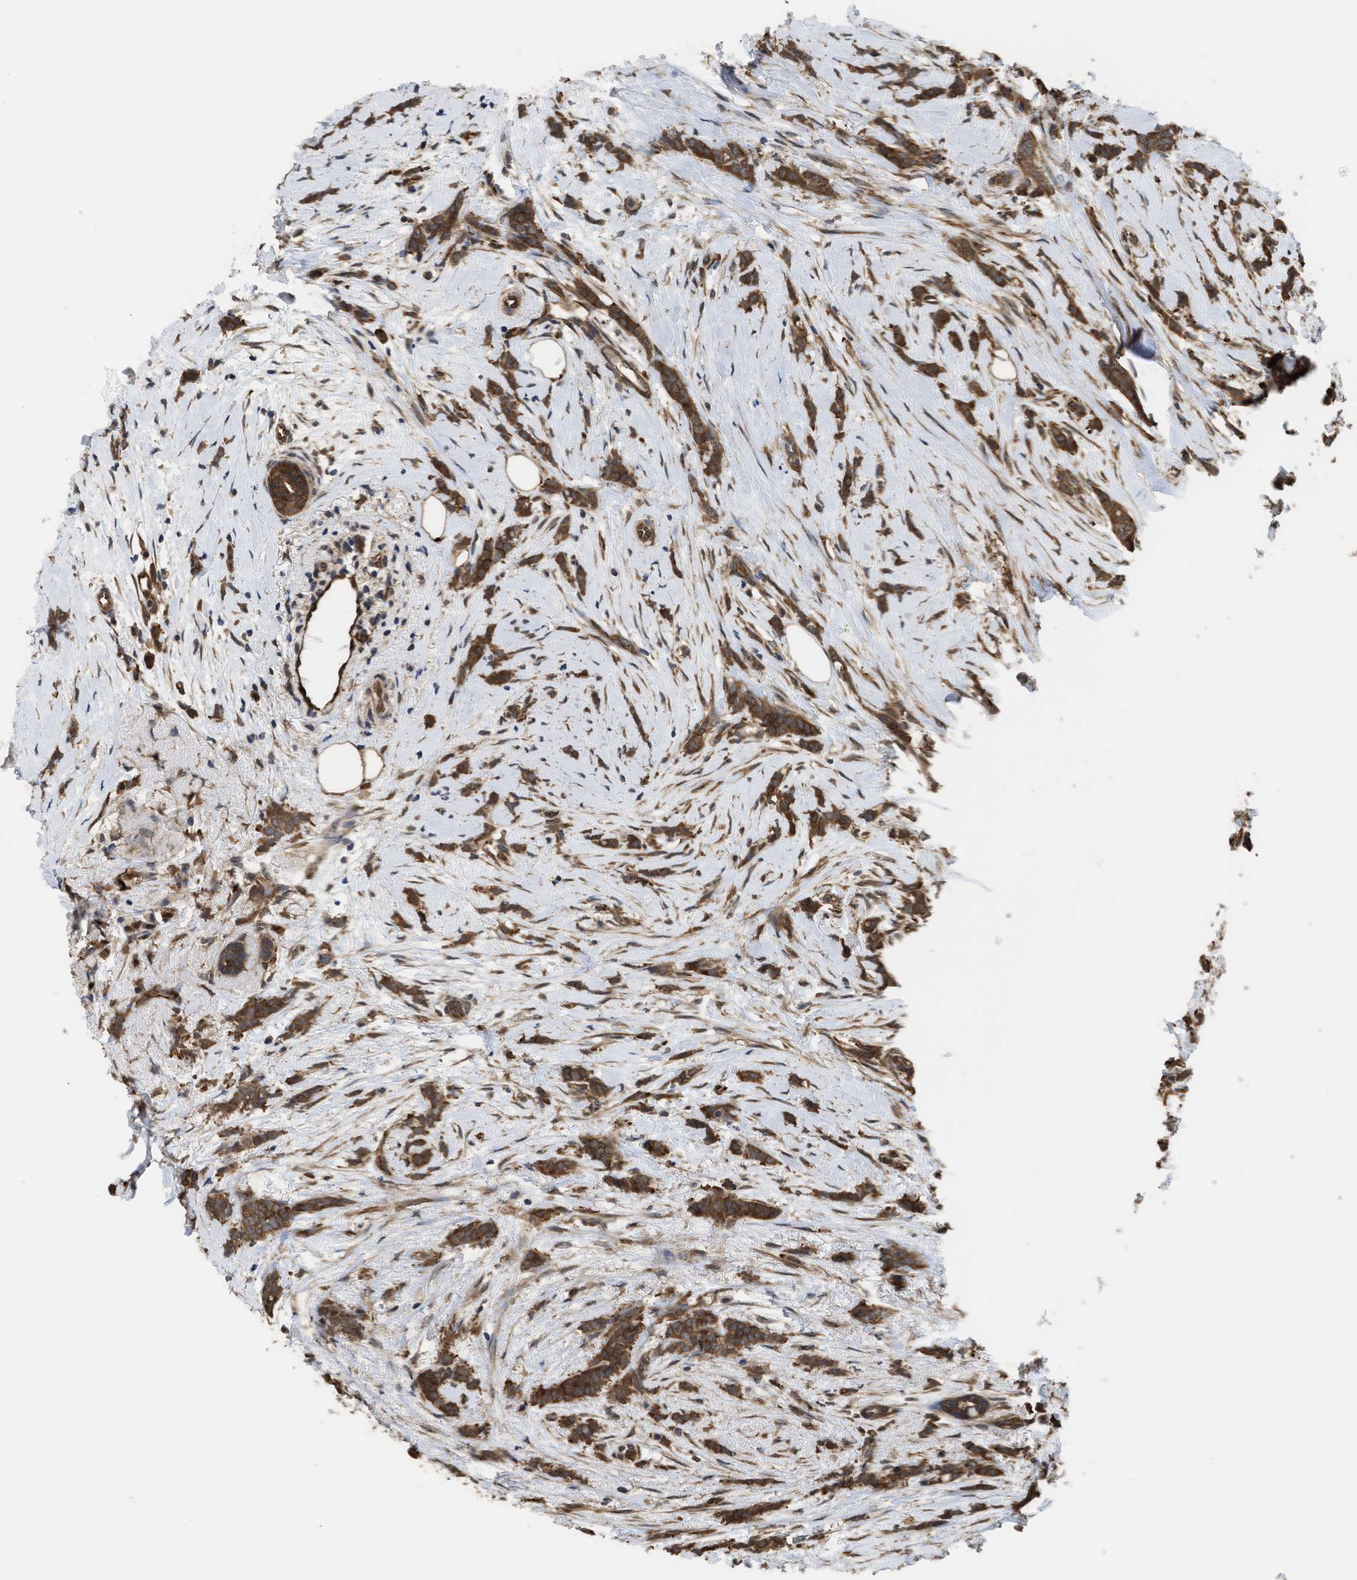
{"staining": {"intensity": "moderate", "quantity": ">75%", "location": "cytoplasmic/membranous"}, "tissue": "breast cancer", "cell_type": "Tumor cells", "image_type": "cancer", "snomed": [{"axis": "morphology", "description": "Lobular carcinoma, in situ"}, {"axis": "morphology", "description": "Lobular carcinoma"}, {"axis": "topography", "description": "Breast"}], "caption": "A histopathology image of human lobular carcinoma (breast) stained for a protein shows moderate cytoplasmic/membranous brown staining in tumor cells. The staining was performed using DAB (3,3'-diaminobenzidine), with brown indicating positive protein expression. Nuclei are stained blue with hematoxylin.", "gene": "YWHAG", "patient": {"sex": "female", "age": 41}}